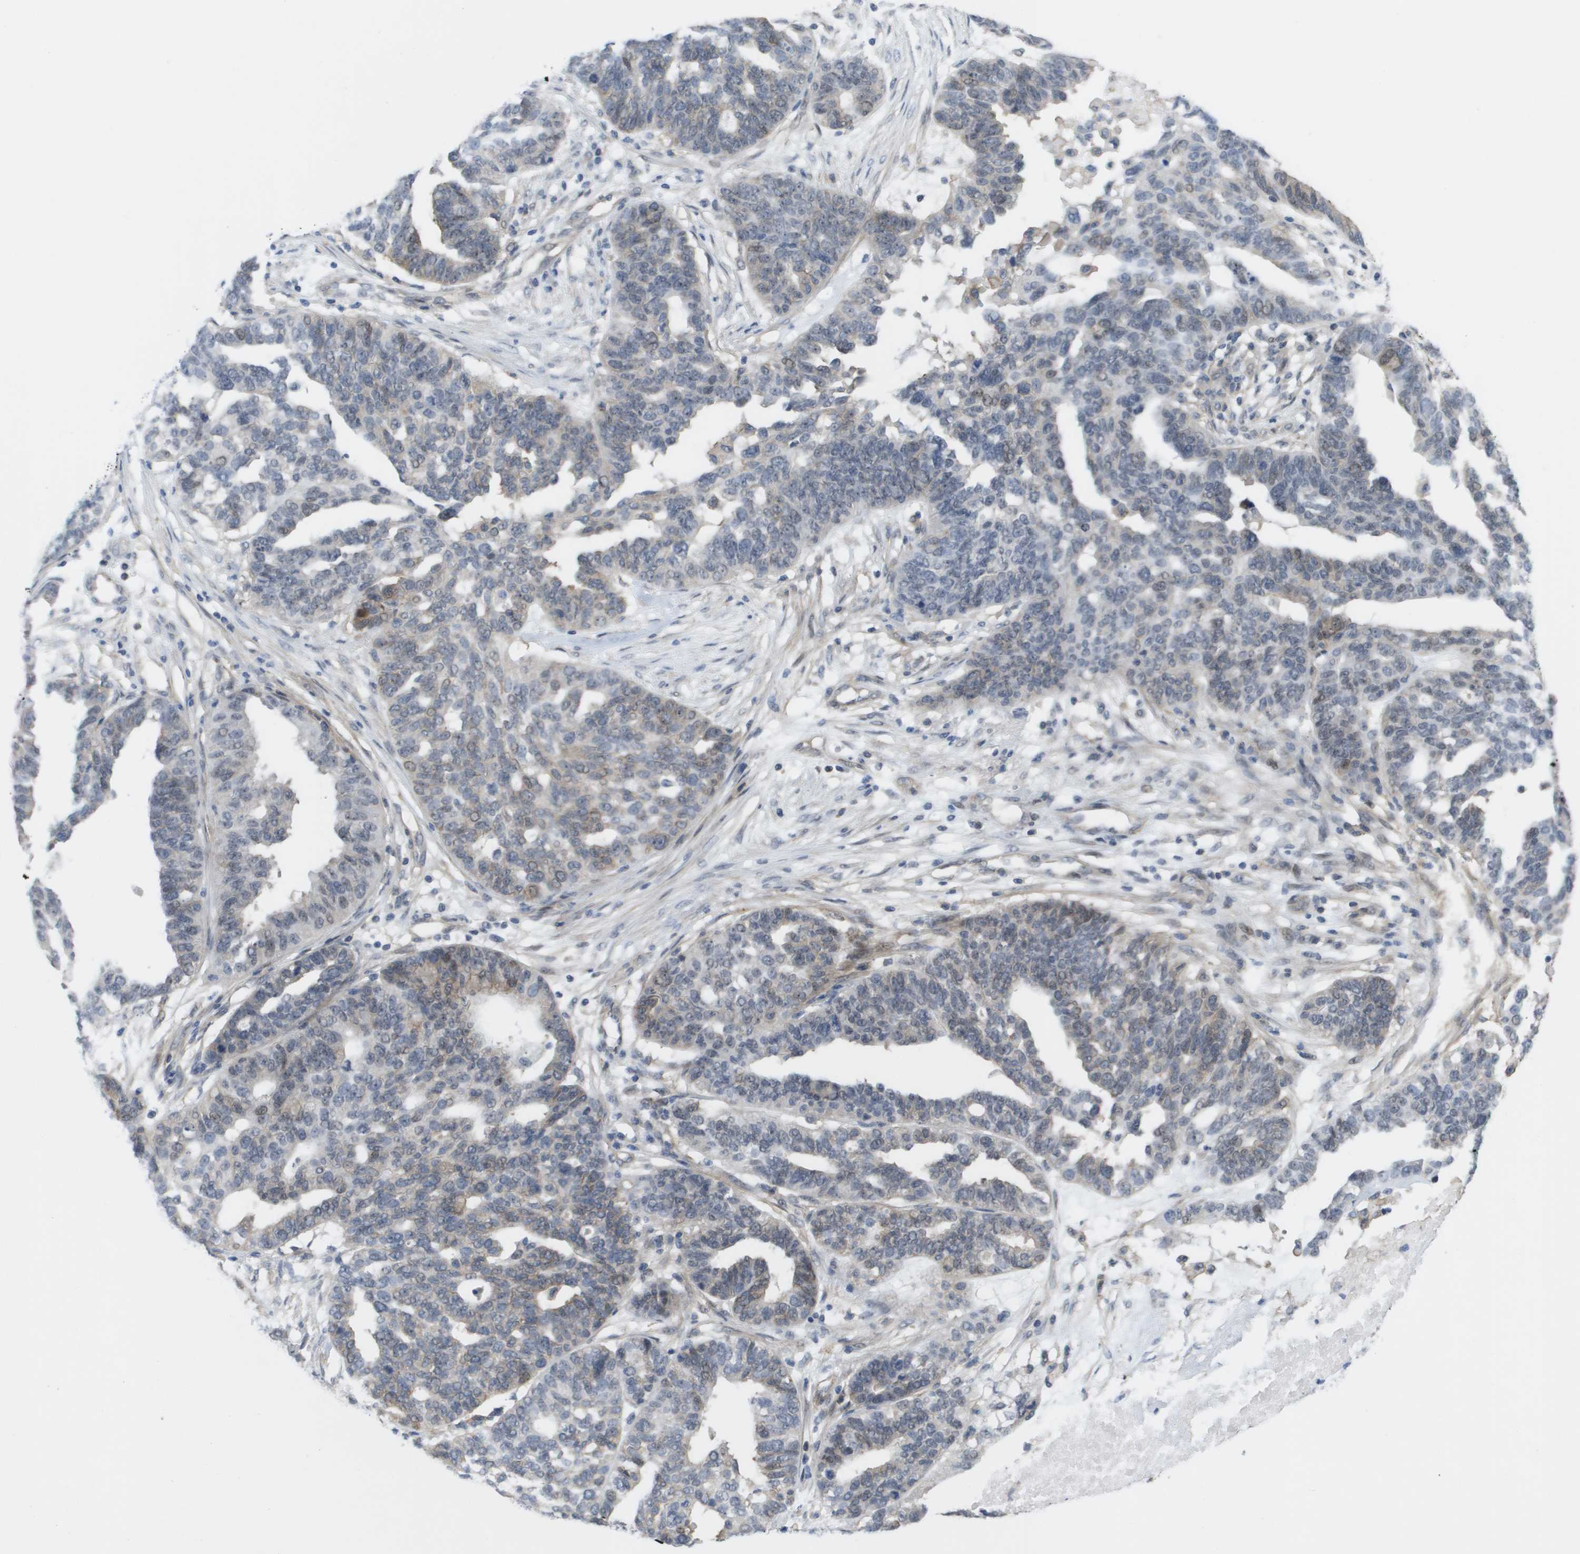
{"staining": {"intensity": "negative", "quantity": "none", "location": "none"}, "tissue": "ovarian cancer", "cell_type": "Tumor cells", "image_type": "cancer", "snomed": [{"axis": "morphology", "description": "Cystadenocarcinoma, serous, NOS"}, {"axis": "topography", "description": "Ovary"}], "caption": "Tumor cells are negative for brown protein staining in ovarian cancer (serous cystadenocarcinoma). (DAB immunohistochemistry visualized using brightfield microscopy, high magnification).", "gene": "MTARC2", "patient": {"sex": "female", "age": 59}}